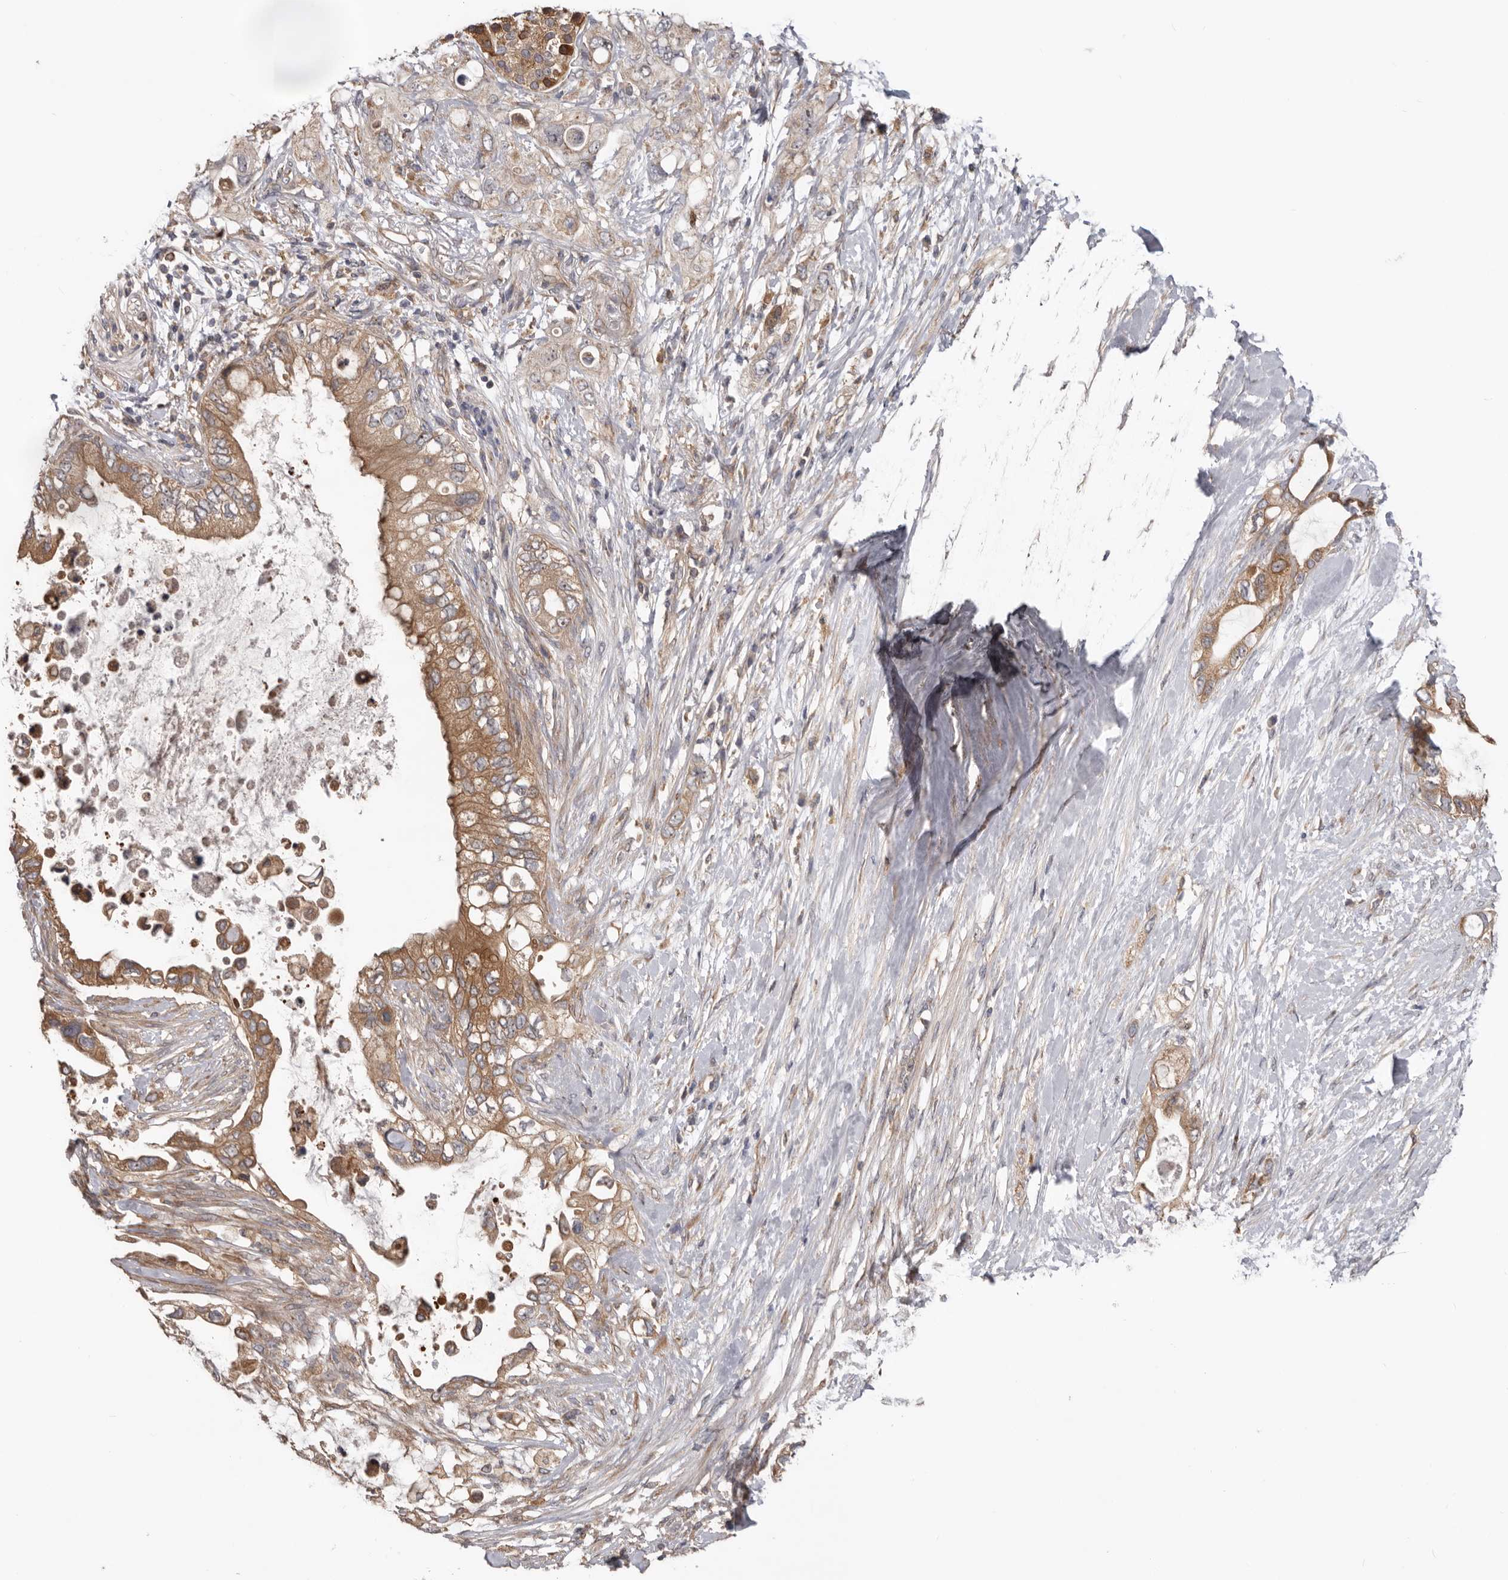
{"staining": {"intensity": "moderate", "quantity": ">75%", "location": "cytoplasmic/membranous"}, "tissue": "pancreatic cancer", "cell_type": "Tumor cells", "image_type": "cancer", "snomed": [{"axis": "morphology", "description": "Adenocarcinoma, NOS"}, {"axis": "topography", "description": "Pancreas"}], "caption": "Immunohistochemistry photomicrograph of pancreatic adenocarcinoma stained for a protein (brown), which displays medium levels of moderate cytoplasmic/membranous expression in approximately >75% of tumor cells.", "gene": "HINT3", "patient": {"sex": "female", "age": 56}}